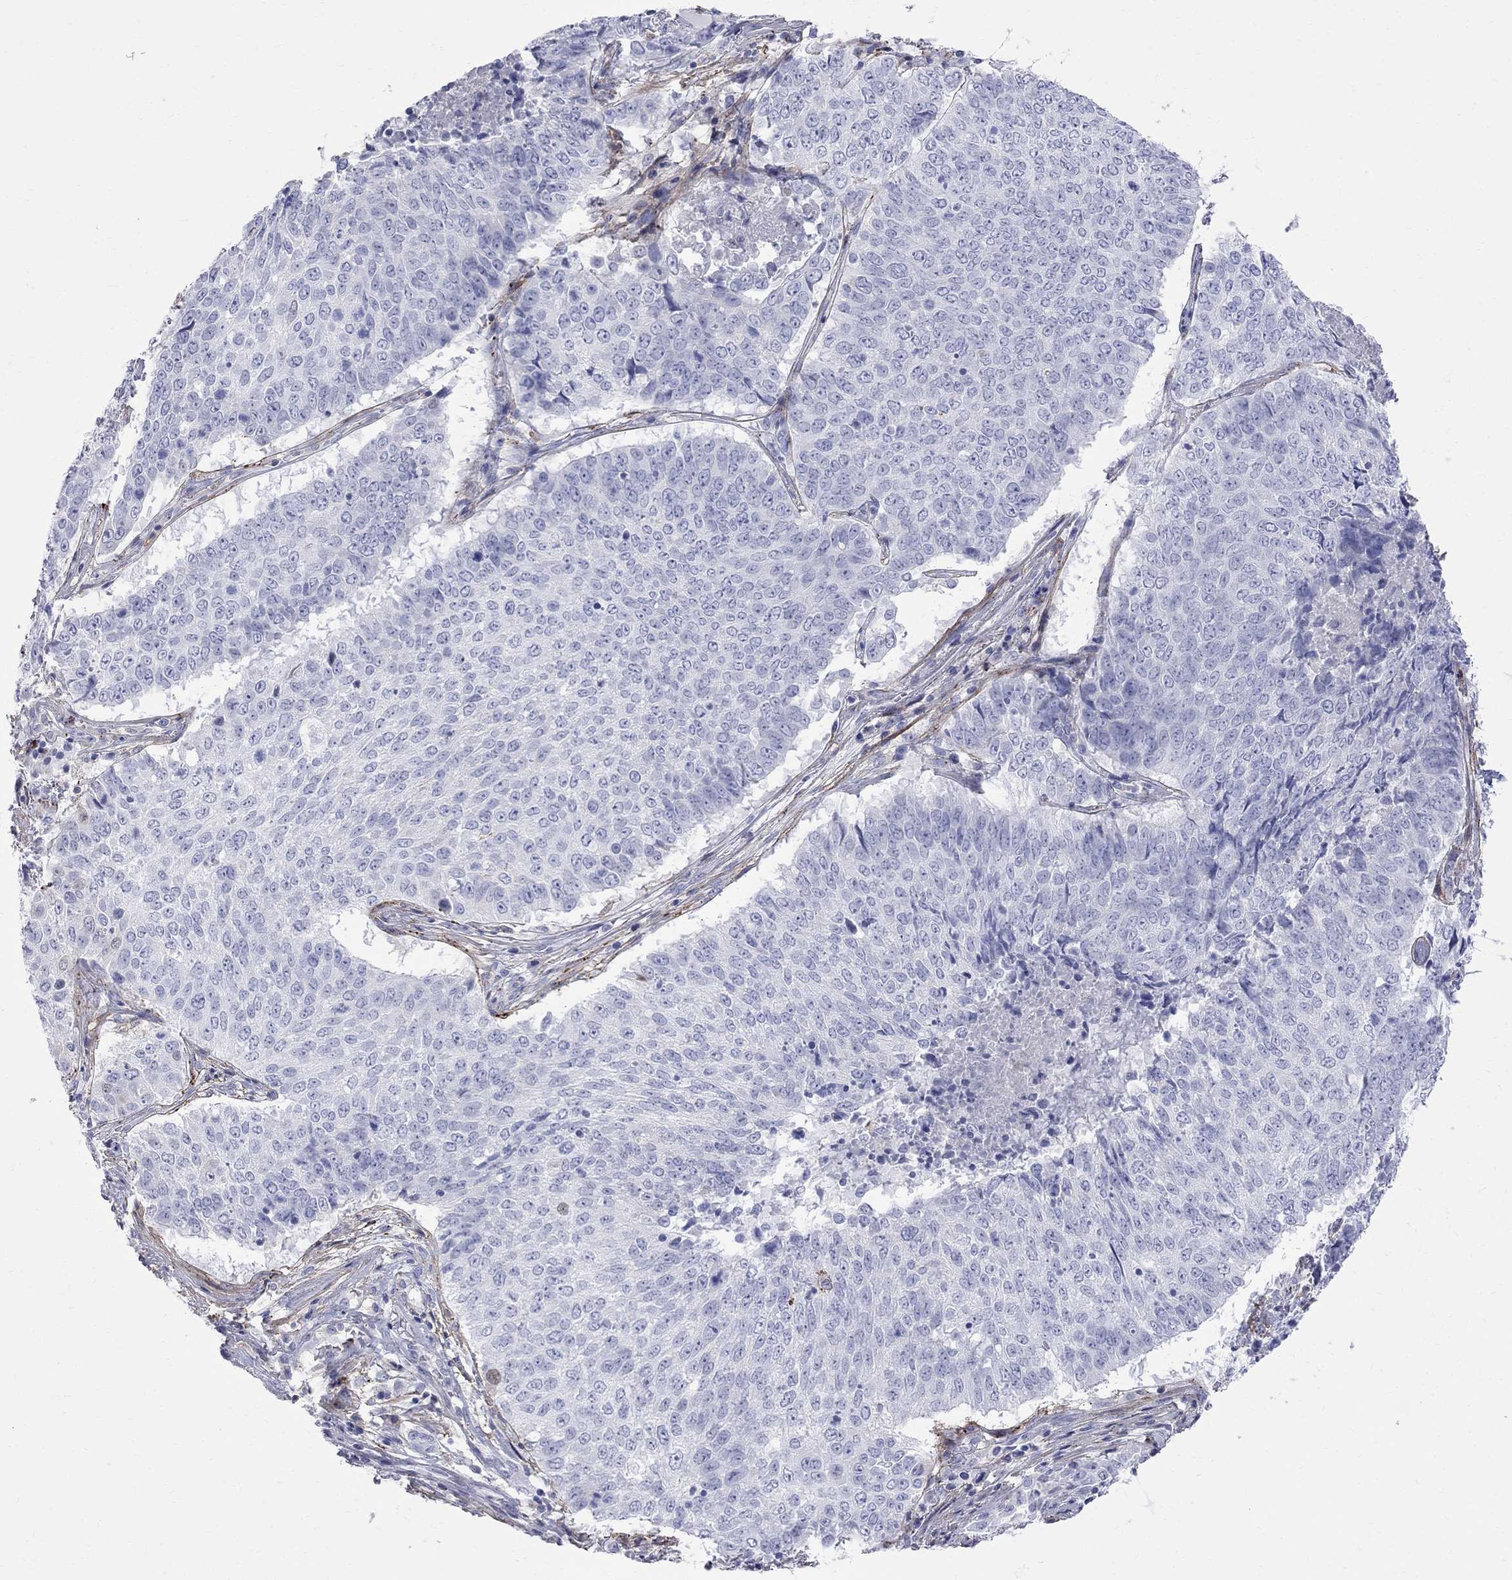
{"staining": {"intensity": "negative", "quantity": "none", "location": "none"}, "tissue": "lung cancer", "cell_type": "Tumor cells", "image_type": "cancer", "snomed": [{"axis": "morphology", "description": "Squamous cell carcinoma, NOS"}, {"axis": "topography", "description": "Lung"}], "caption": "There is no significant staining in tumor cells of lung cancer.", "gene": "S100A3", "patient": {"sex": "male", "age": 64}}